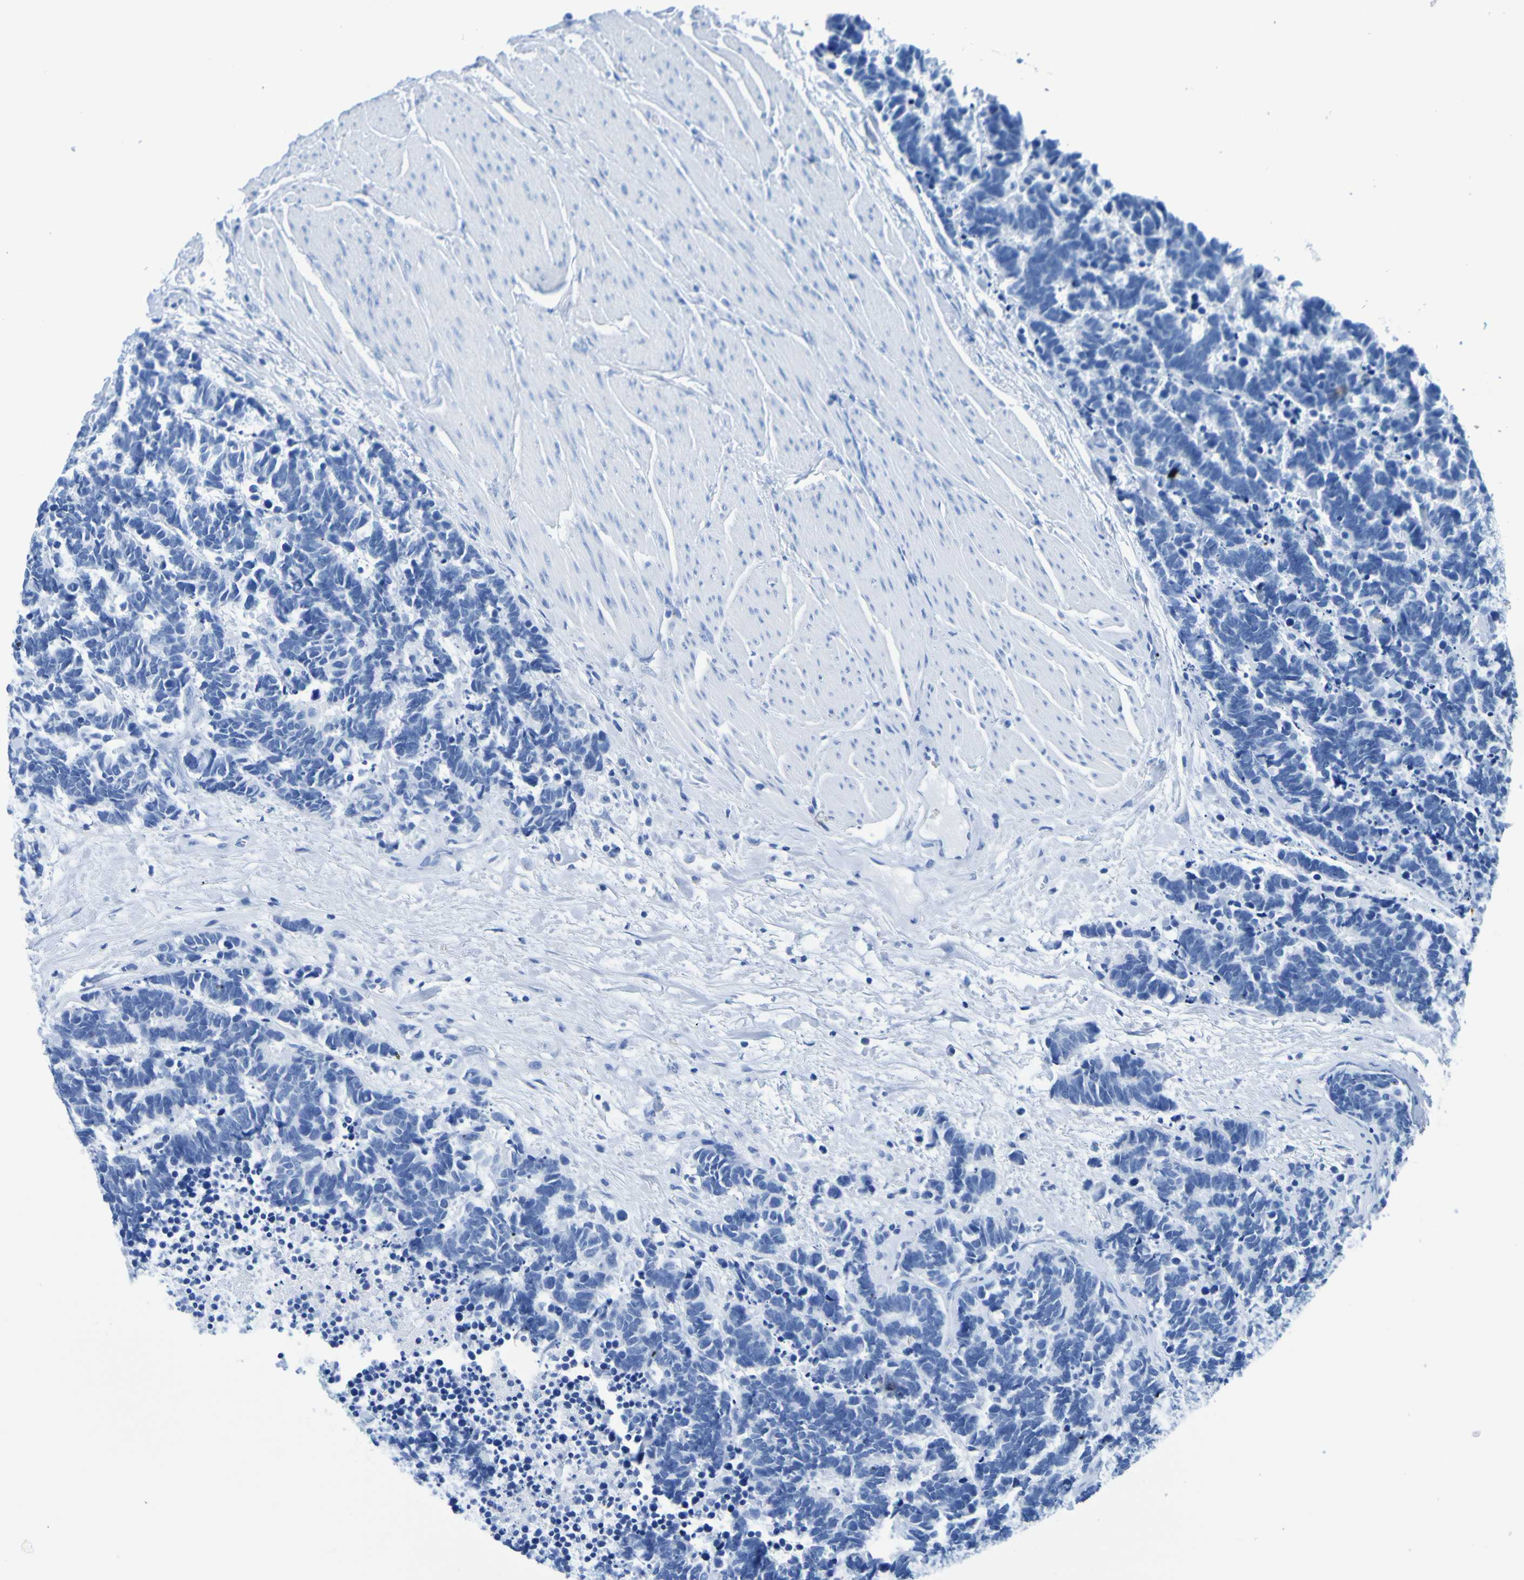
{"staining": {"intensity": "negative", "quantity": "none", "location": "none"}, "tissue": "carcinoid", "cell_type": "Tumor cells", "image_type": "cancer", "snomed": [{"axis": "morphology", "description": "Carcinoma, NOS"}, {"axis": "morphology", "description": "Carcinoid, malignant, NOS"}, {"axis": "topography", "description": "Urinary bladder"}], "caption": "Protein analysis of carcinoid shows no significant staining in tumor cells.", "gene": "DPEP1", "patient": {"sex": "male", "age": 57}}